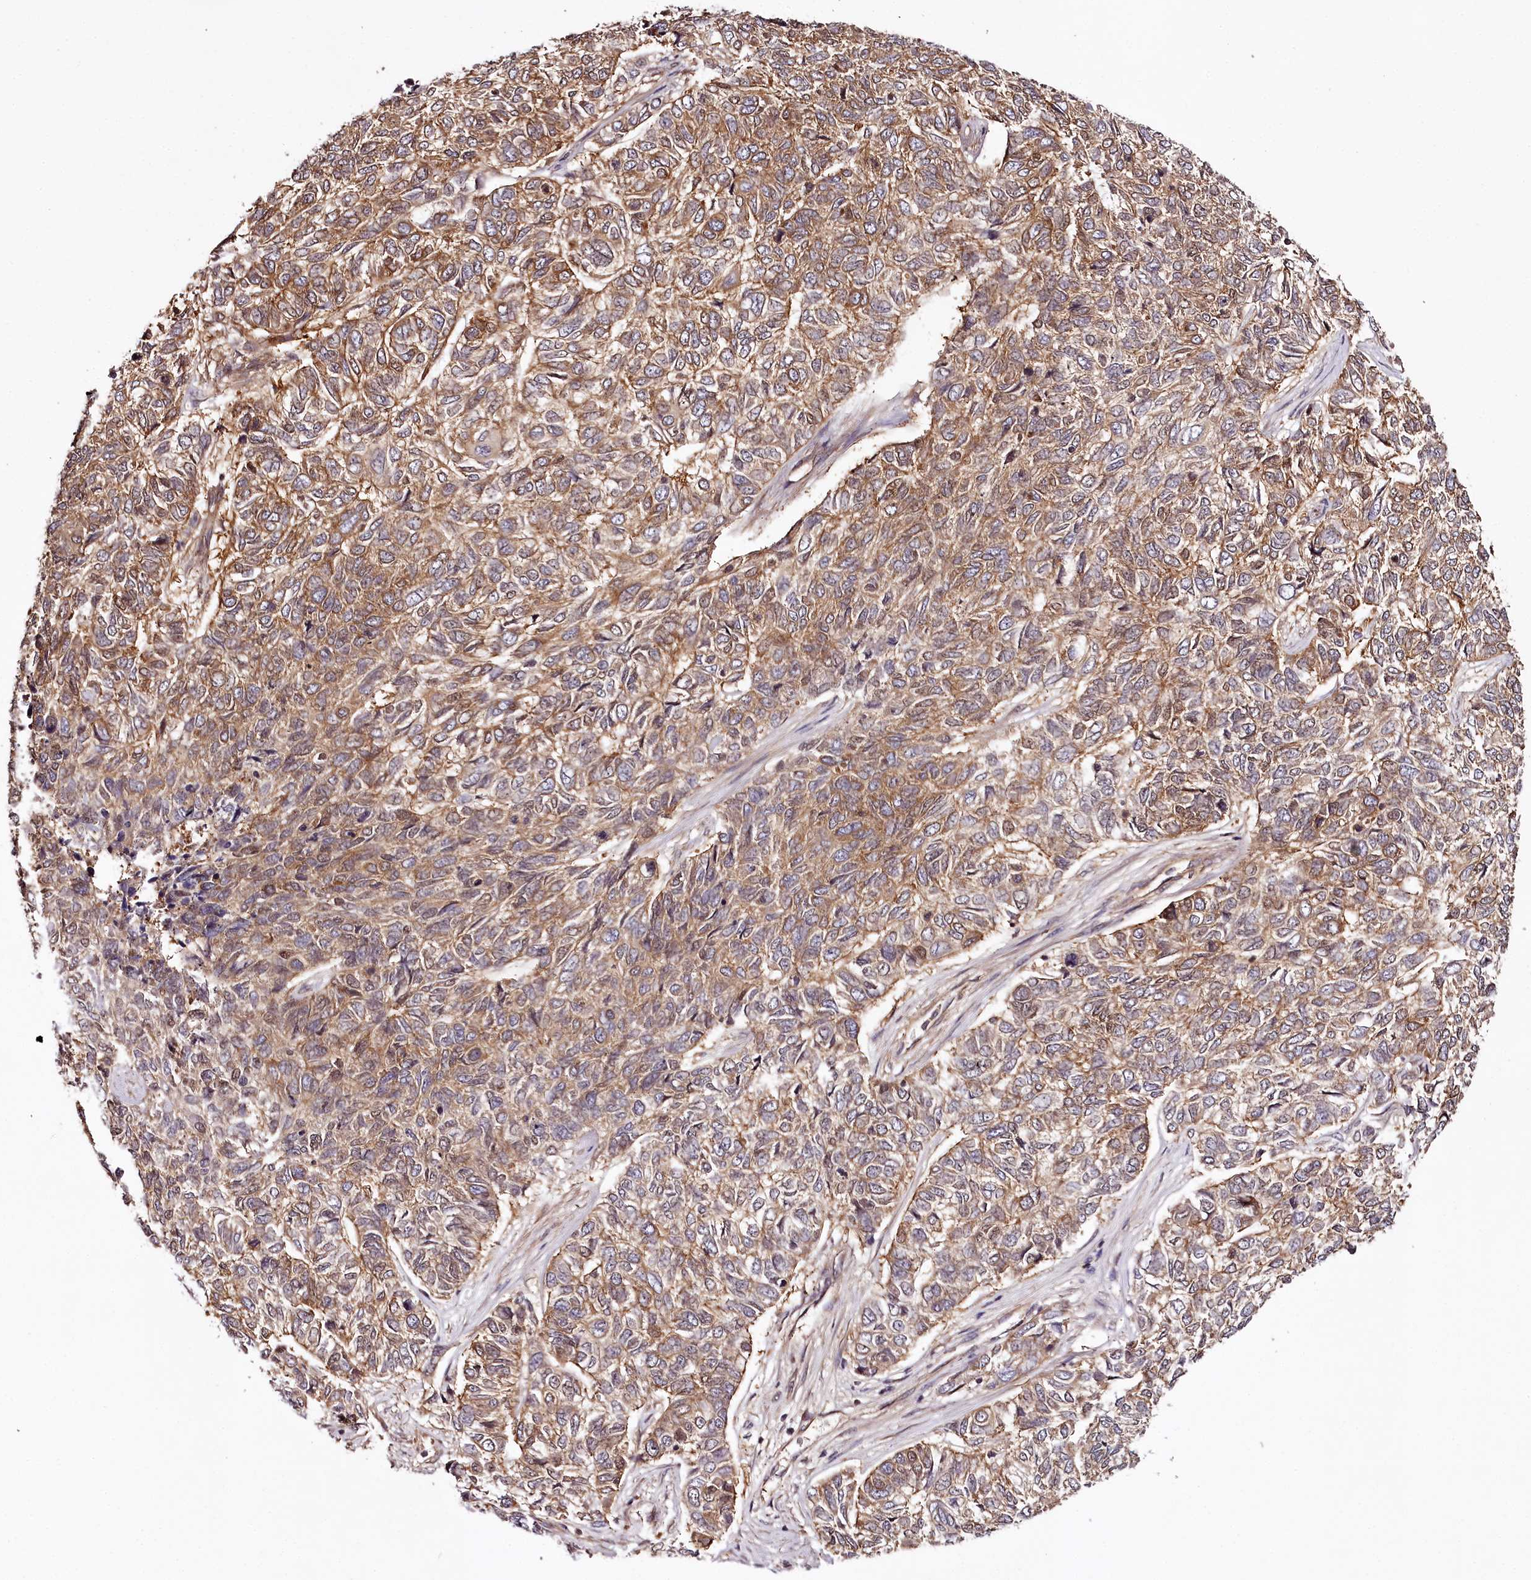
{"staining": {"intensity": "moderate", "quantity": ">75%", "location": "cytoplasmic/membranous"}, "tissue": "skin cancer", "cell_type": "Tumor cells", "image_type": "cancer", "snomed": [{"axis": "morphology", "description": "Basal cell carcinoma"}, {"axis": "topography", "description": "Skin"}], "caption": "An image of human skin cancer (basal cell carcinoma) stained for a protein reveals moderate cytoplasmic/membranous brown staining in tumor cells.", "gene": "TARS1", "patient": {"sex": "female", "age": 65}}